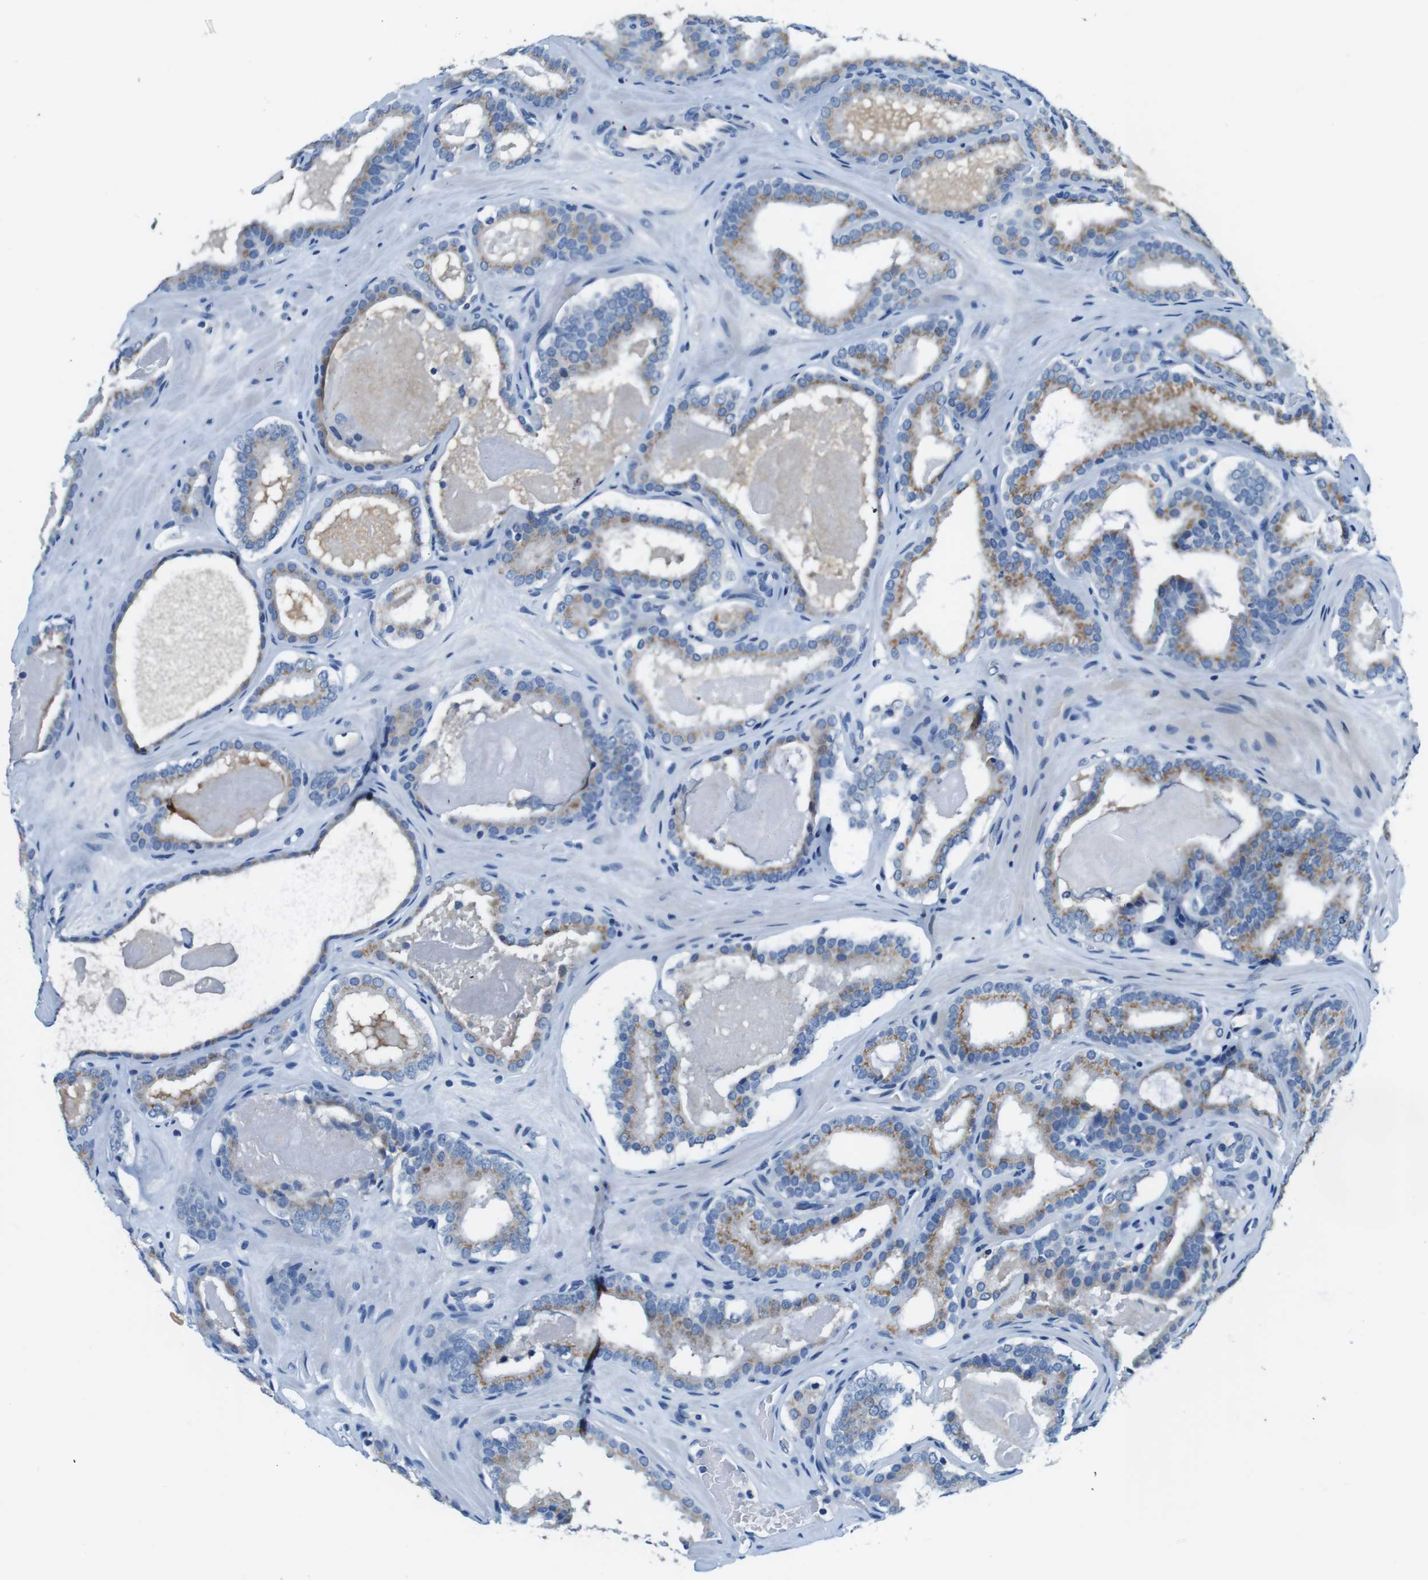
{"staining": {"intensity": "moderate", "quantity": "25%-75%", "location": "cytoplasmic/membranous"}, "tissue": "prostate cancer", "cell_type": "Tumor cells", "image_type": "cancer", "snomed": [{"axis": "morphology", "description": "Adenocarcinoma, High grade"}, {"axis": "topography", "description": "Prostate"}], "caption": "IHC (DAB (3,3'-diaminobenzidine)) staining of human prostate cancer (high-grade adenocarcinoma) displays moderate cytoplasmic/membranous protein expression in about 25%-75% of tumor cells. The staining is performed using DAB (3,3'-diaminobenzidine) brown chromogen to label protein expression. The nuclei are counter-stained blue using hematoxylin.", "gene": "SLC35A3", "patient": {"sex": "male", "age": 60}}